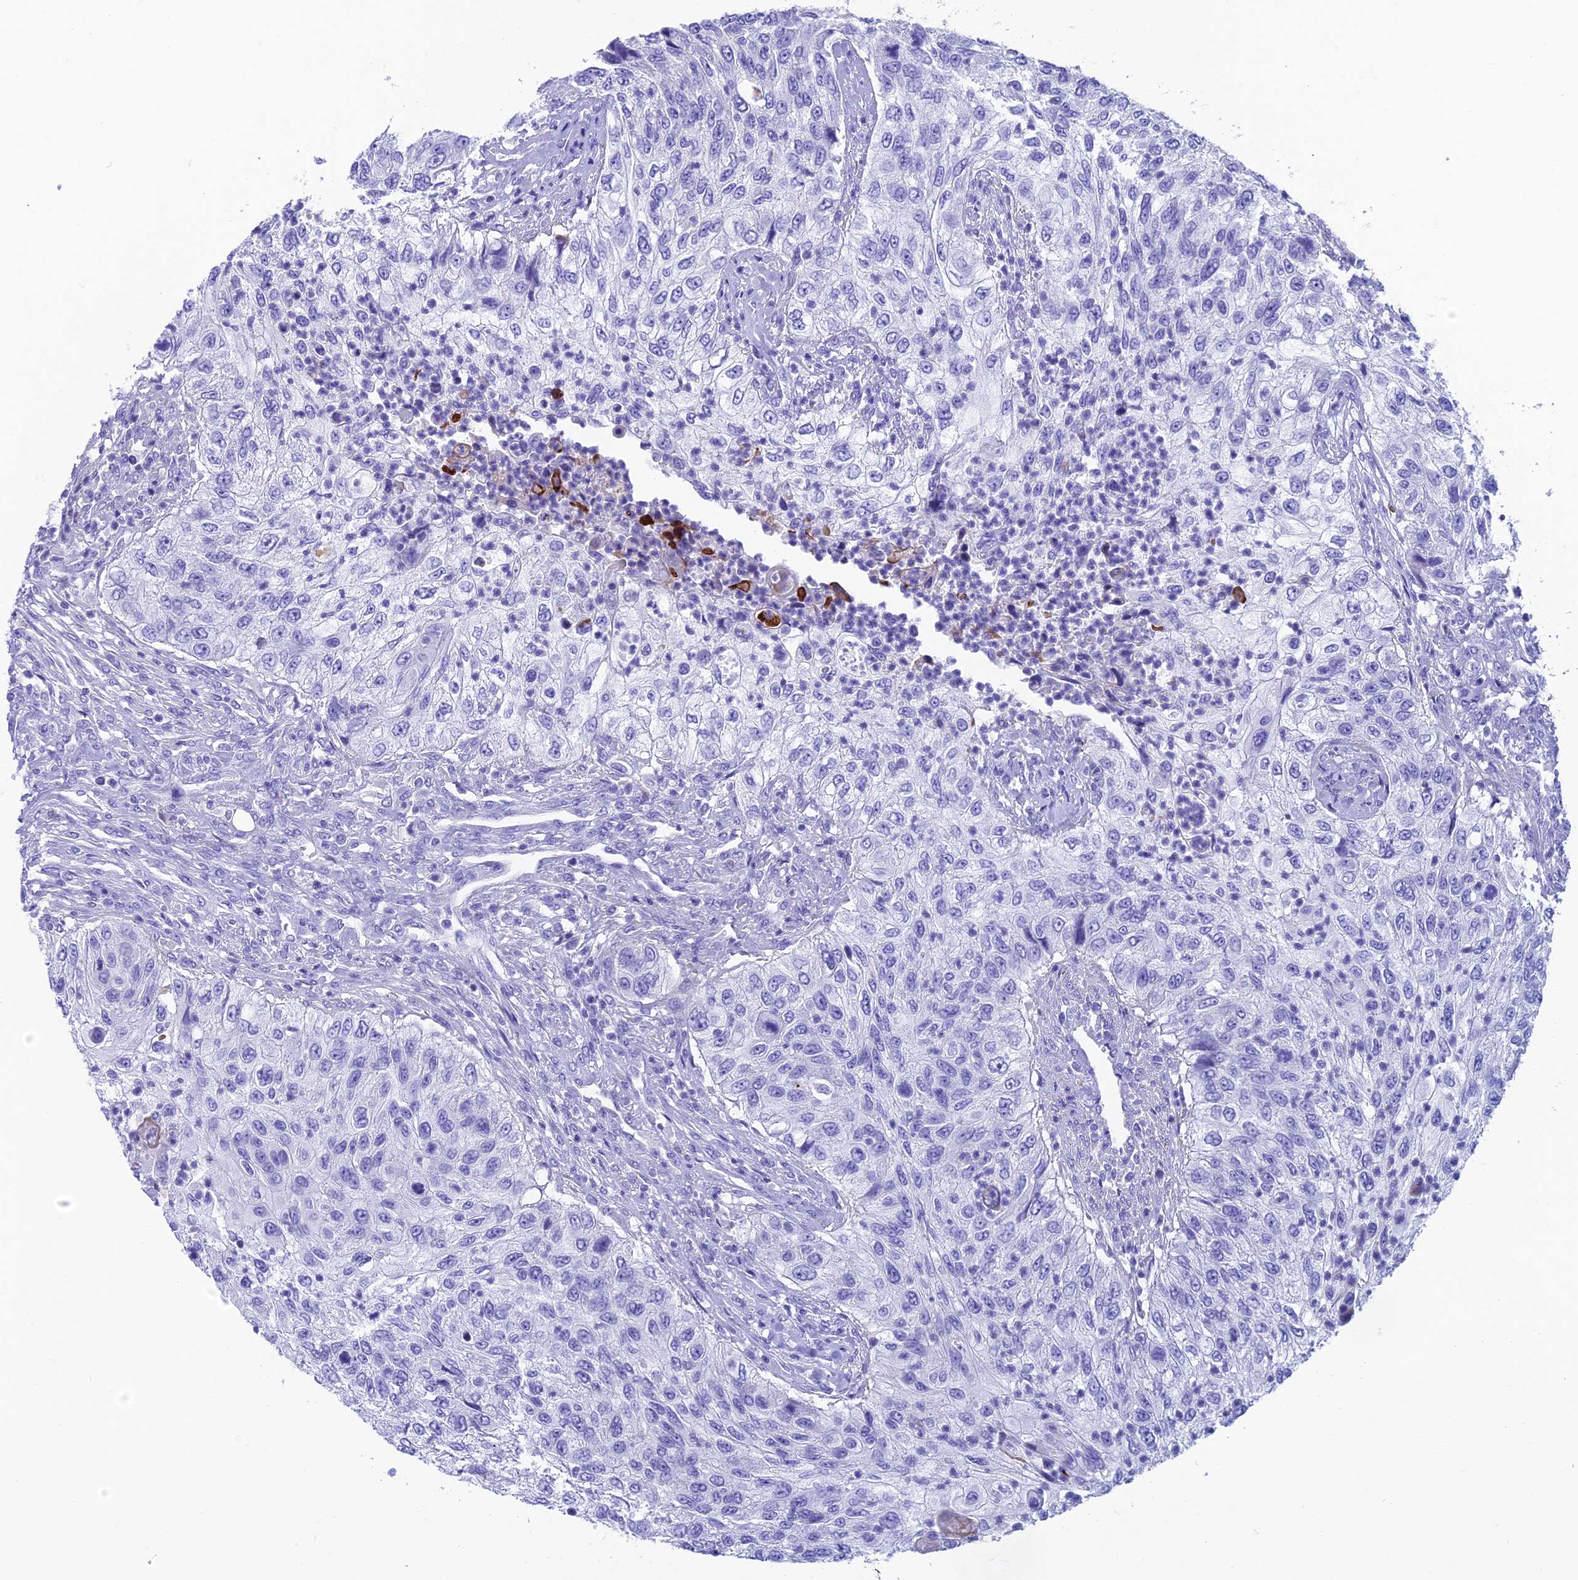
{"staining": {"intensity": "negative", "quantity": "none", "location": "none"}, "tissue": "urothelial cancer", "cell_type": "Tumor cells", "image_type": "cancer", "snomed": [{"axis": "morphology", "description": "Urothelial carcinoma, High grade"}, {"axis": "topography", "description": "Urinary bladder"}], "caption": "The photomicrograph displays no staining of tumor cells in urothelial cancer.", "gene": "GNG11", "patient": {"sex": "female", "age": 60}}